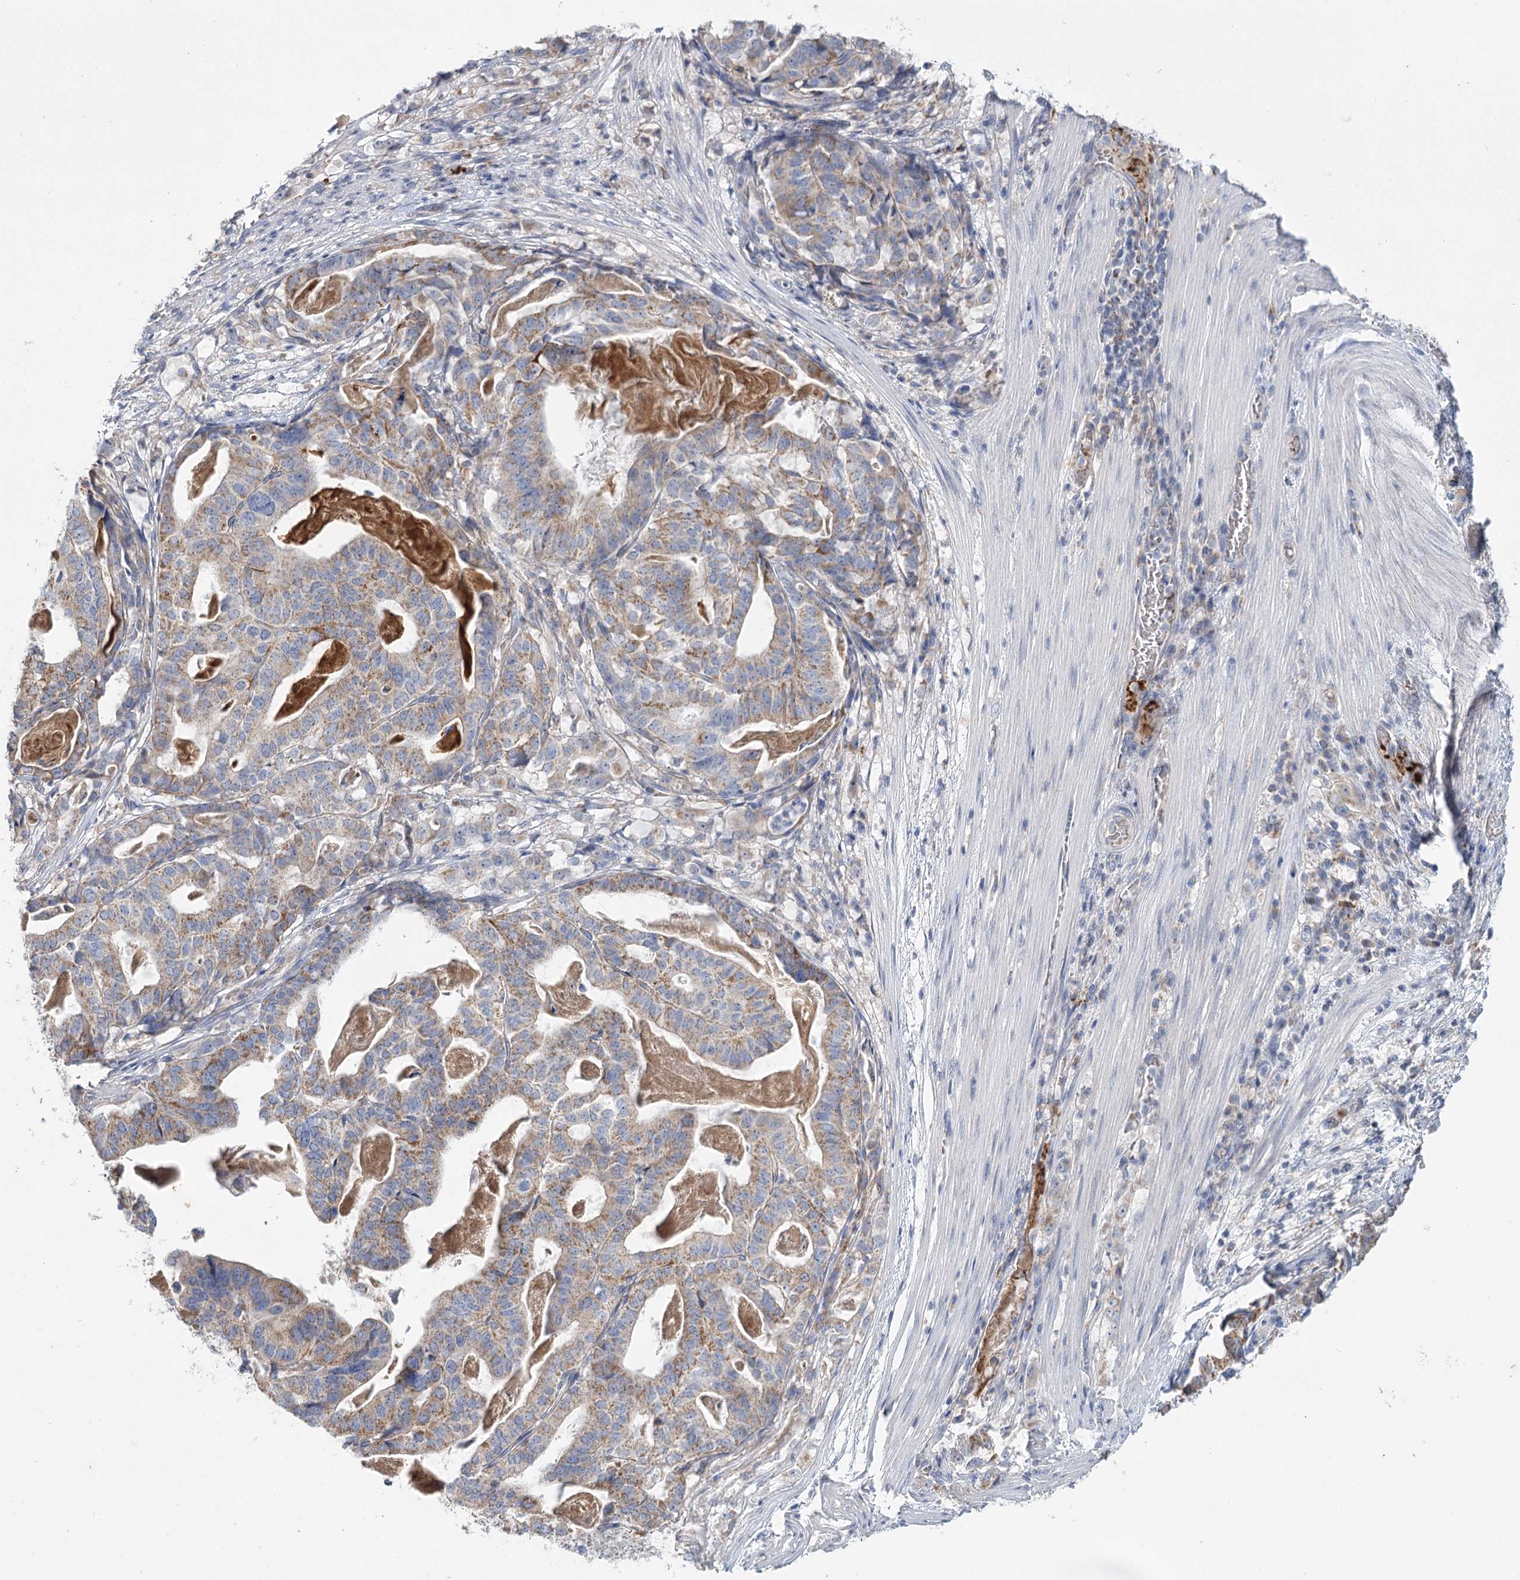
{"staining": {"intensity": "moderate", "quantity": "25%-75%", "location": "cytoplasmic/membranous"}, "tissue": "stomach cancer", "cell_type": "Tumor cells", "image_type": "cancer", "snomed": [{"axis": "morphology", "description": "Adenocarcinoma, NOS"}, {"axis": "topography", "description": "Stomach"}], "caption": "Immunohistochemical staining of adenocarcinoma (stomach) displays moderate cytoplasmic/membranous protein staining in about 25%-75% of tumor cells.", "gene": "ARHGAP44", "patient": {"sex": "male", "age": 48}}